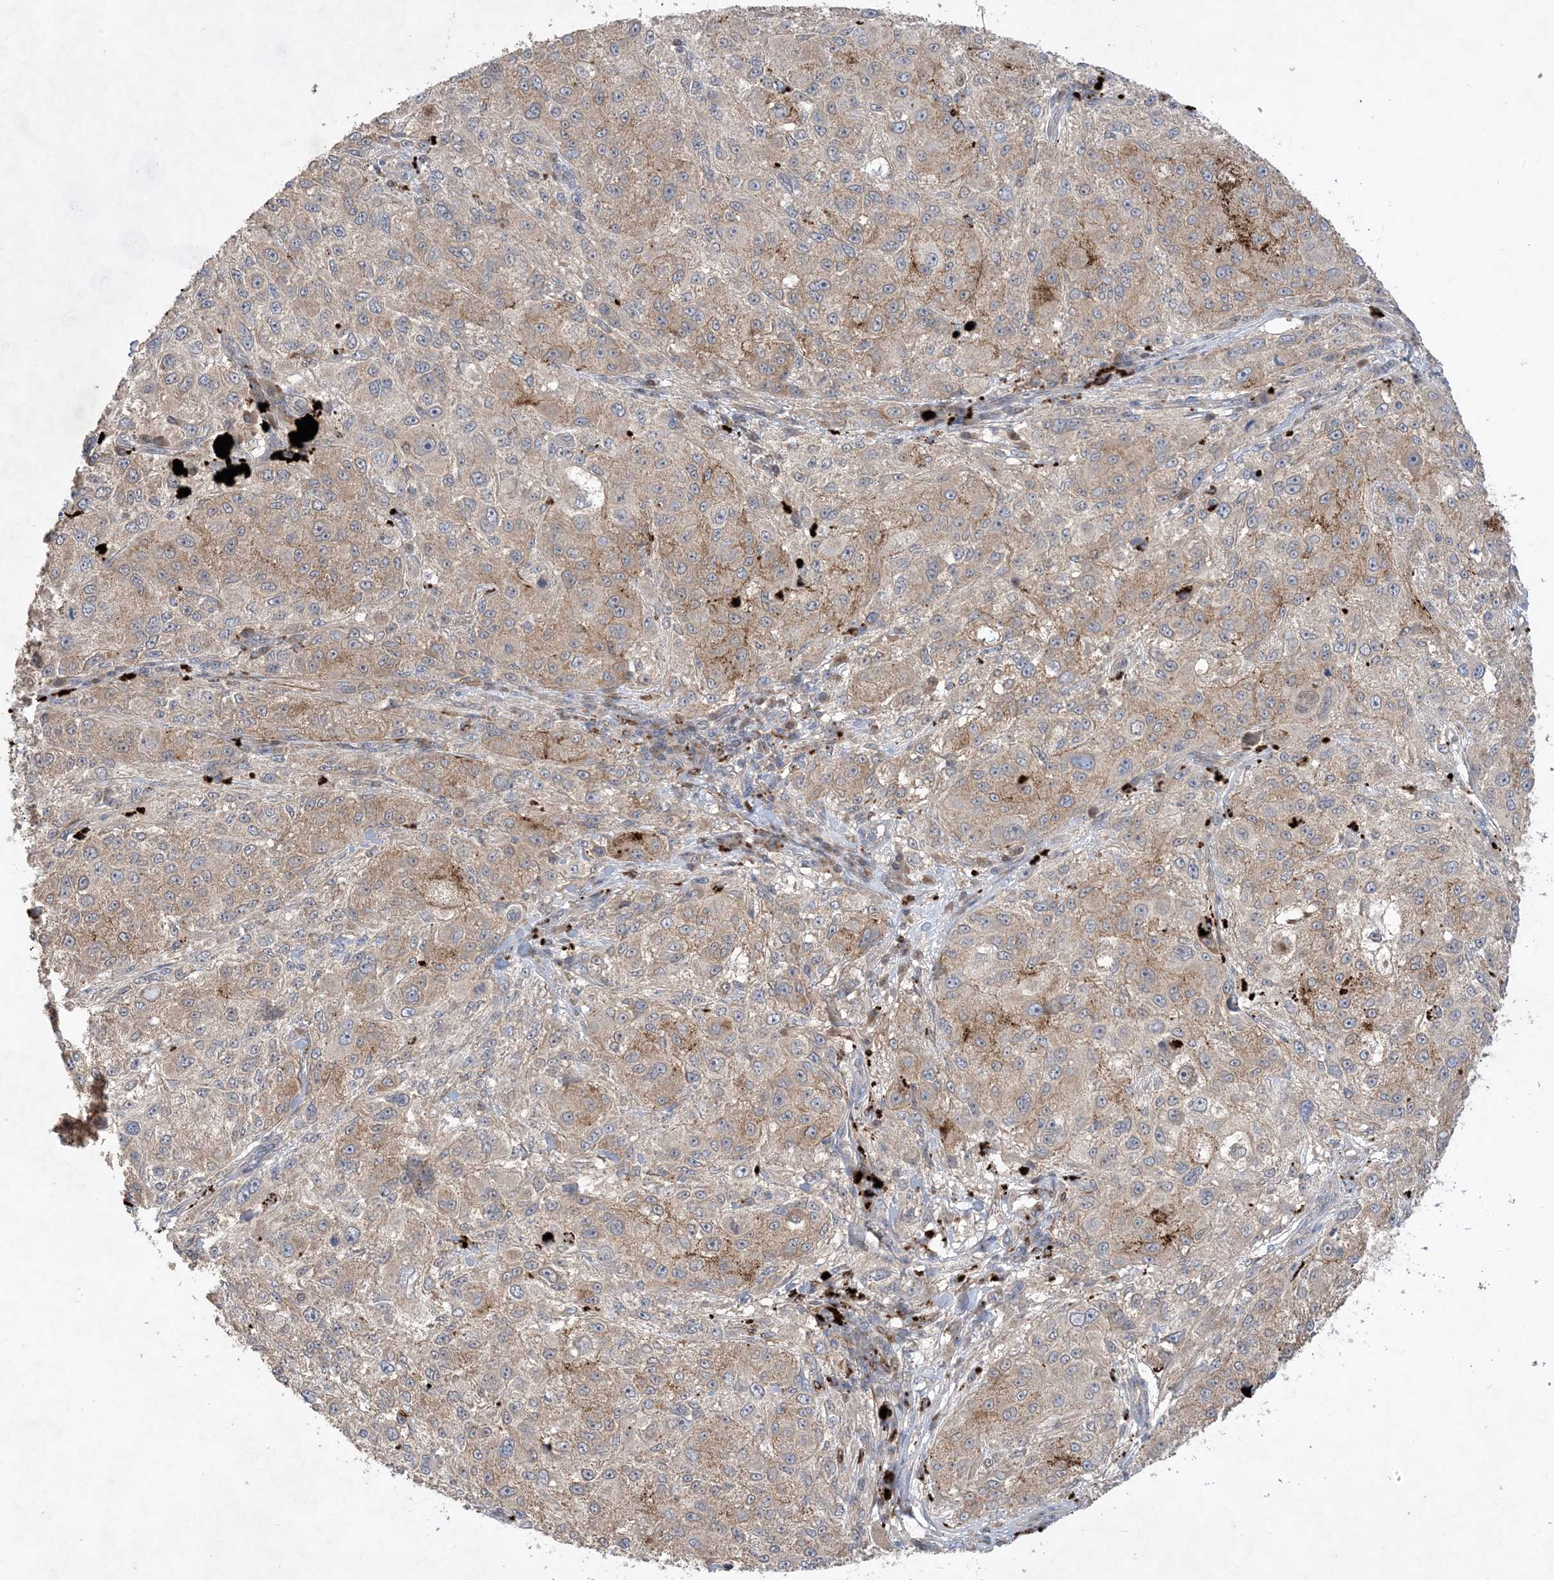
{"staining": {"intensity": "weak", "quantity": "25%-75%", "location": "cytoplasmic/membranous"}, "tissue": "melanoma", "cell_type": "Tumor cells", "image_type": "cancer", "snomed": [{"axis": "morphology", "description": "Necrosis, NOS"}, {"axis": "morphology", "description": "Malignant melanoma, NOS"}, {"axis": "topography", "description": "Skin"}], "caption": "Weak cytoplasmic/membranous expression for a protein is identified in about 25%-75% of tumor cells of melanoma using IHC.", "gene": "MASP2", "patient": {"sex": "female", "age": 87}}